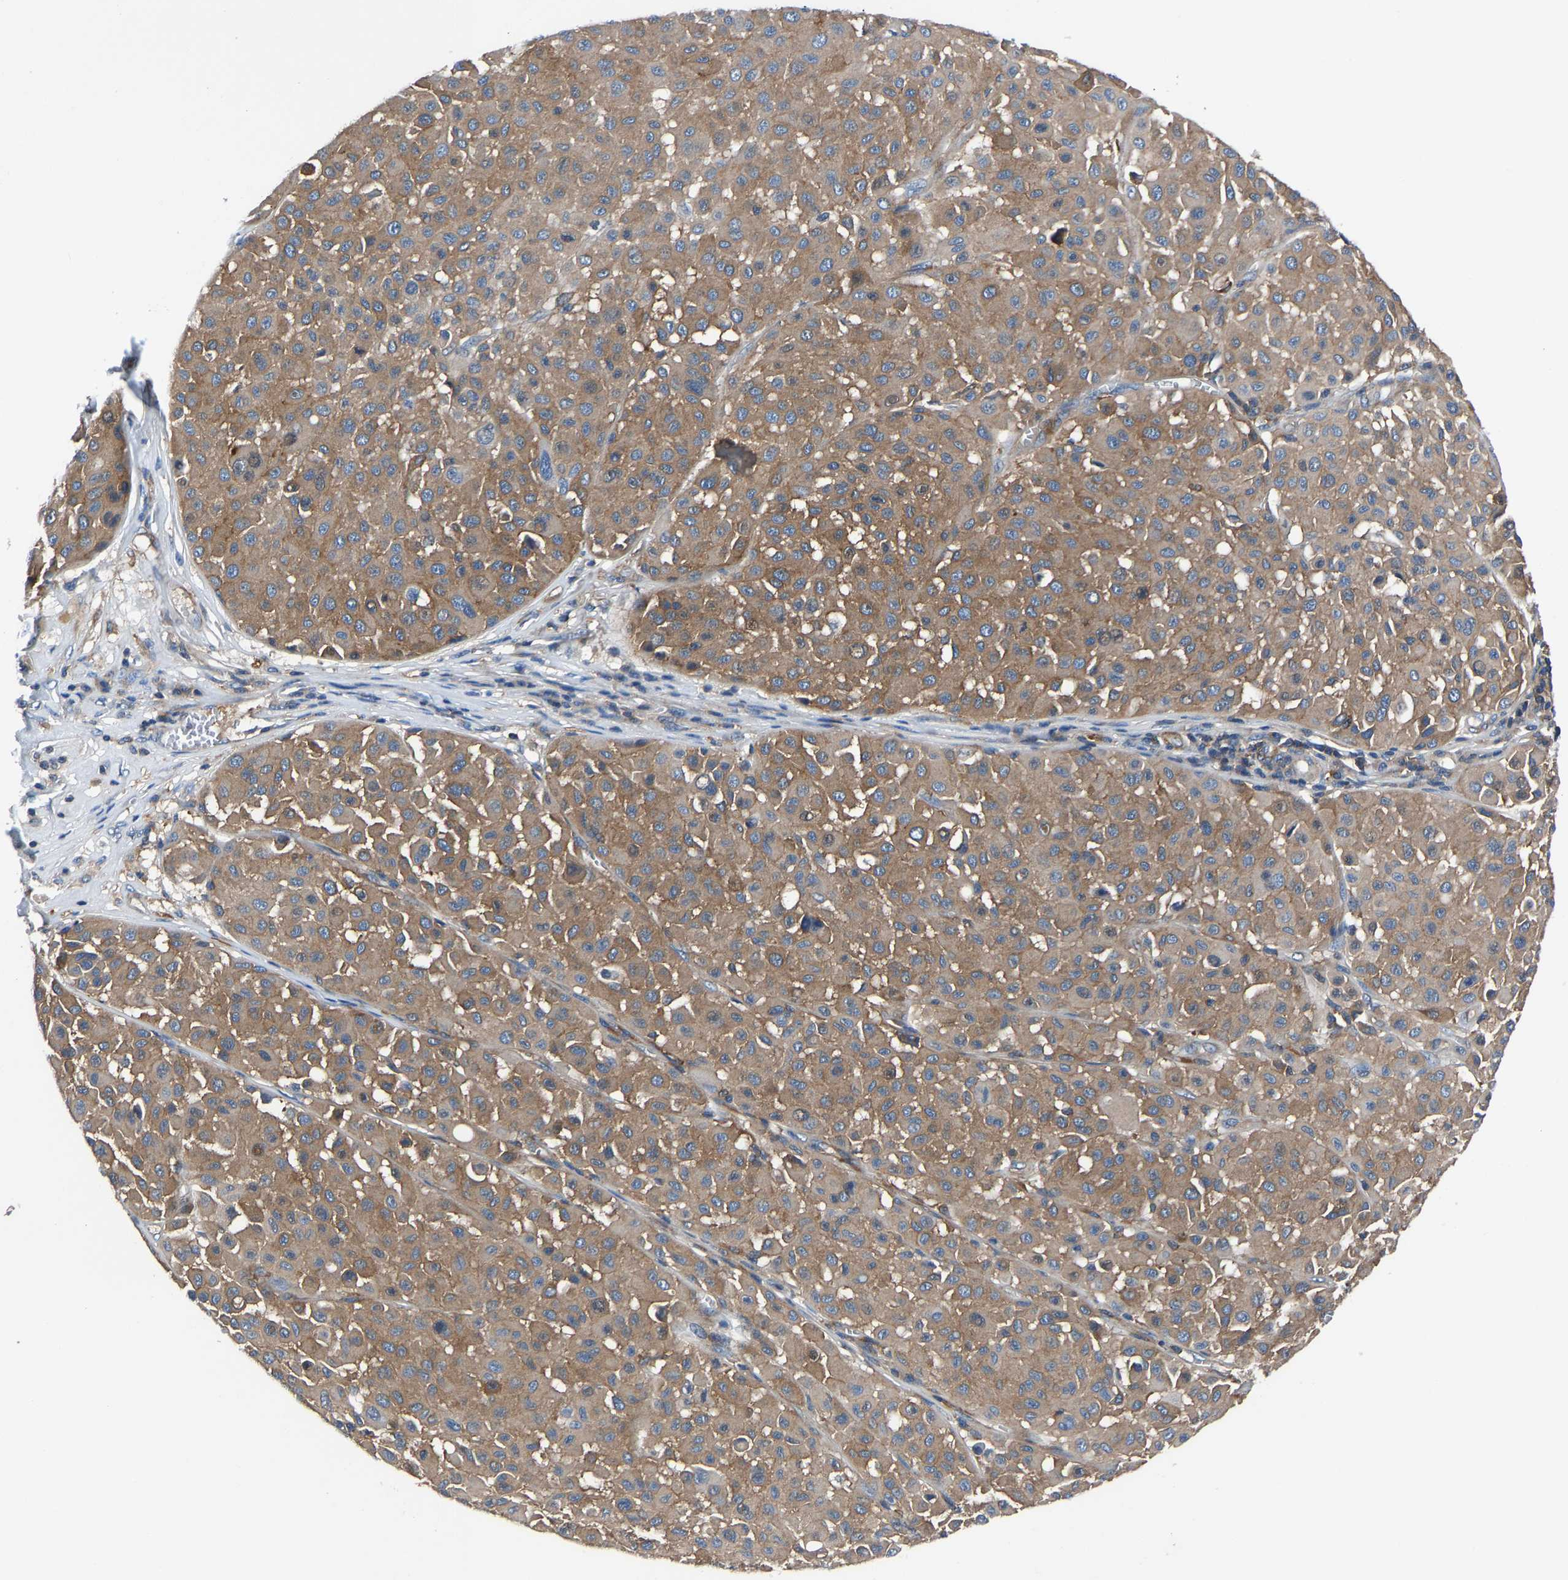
{"staining": {"intensity": "moderate", "quantity": ">75%", "location": "cytoplasmic/membranous"}, "tissue": "melanoma", "cell_type": "Tumor cells", "image_type": "cancer", "snomed": [{"axis": "morphology", "description": "Malignant melanoma, Metastatic site"}, {"axis": "topography", "description": "Soft tissue"}], "caption": "An image showing moderate cytoplasmic/membranous staining in about >75% of tumor cells in melanoma, as visualized by brown immunohistochemical staining.", "gene": "PRKAR1A", "patient": {"sex": "male", "age": 41}}